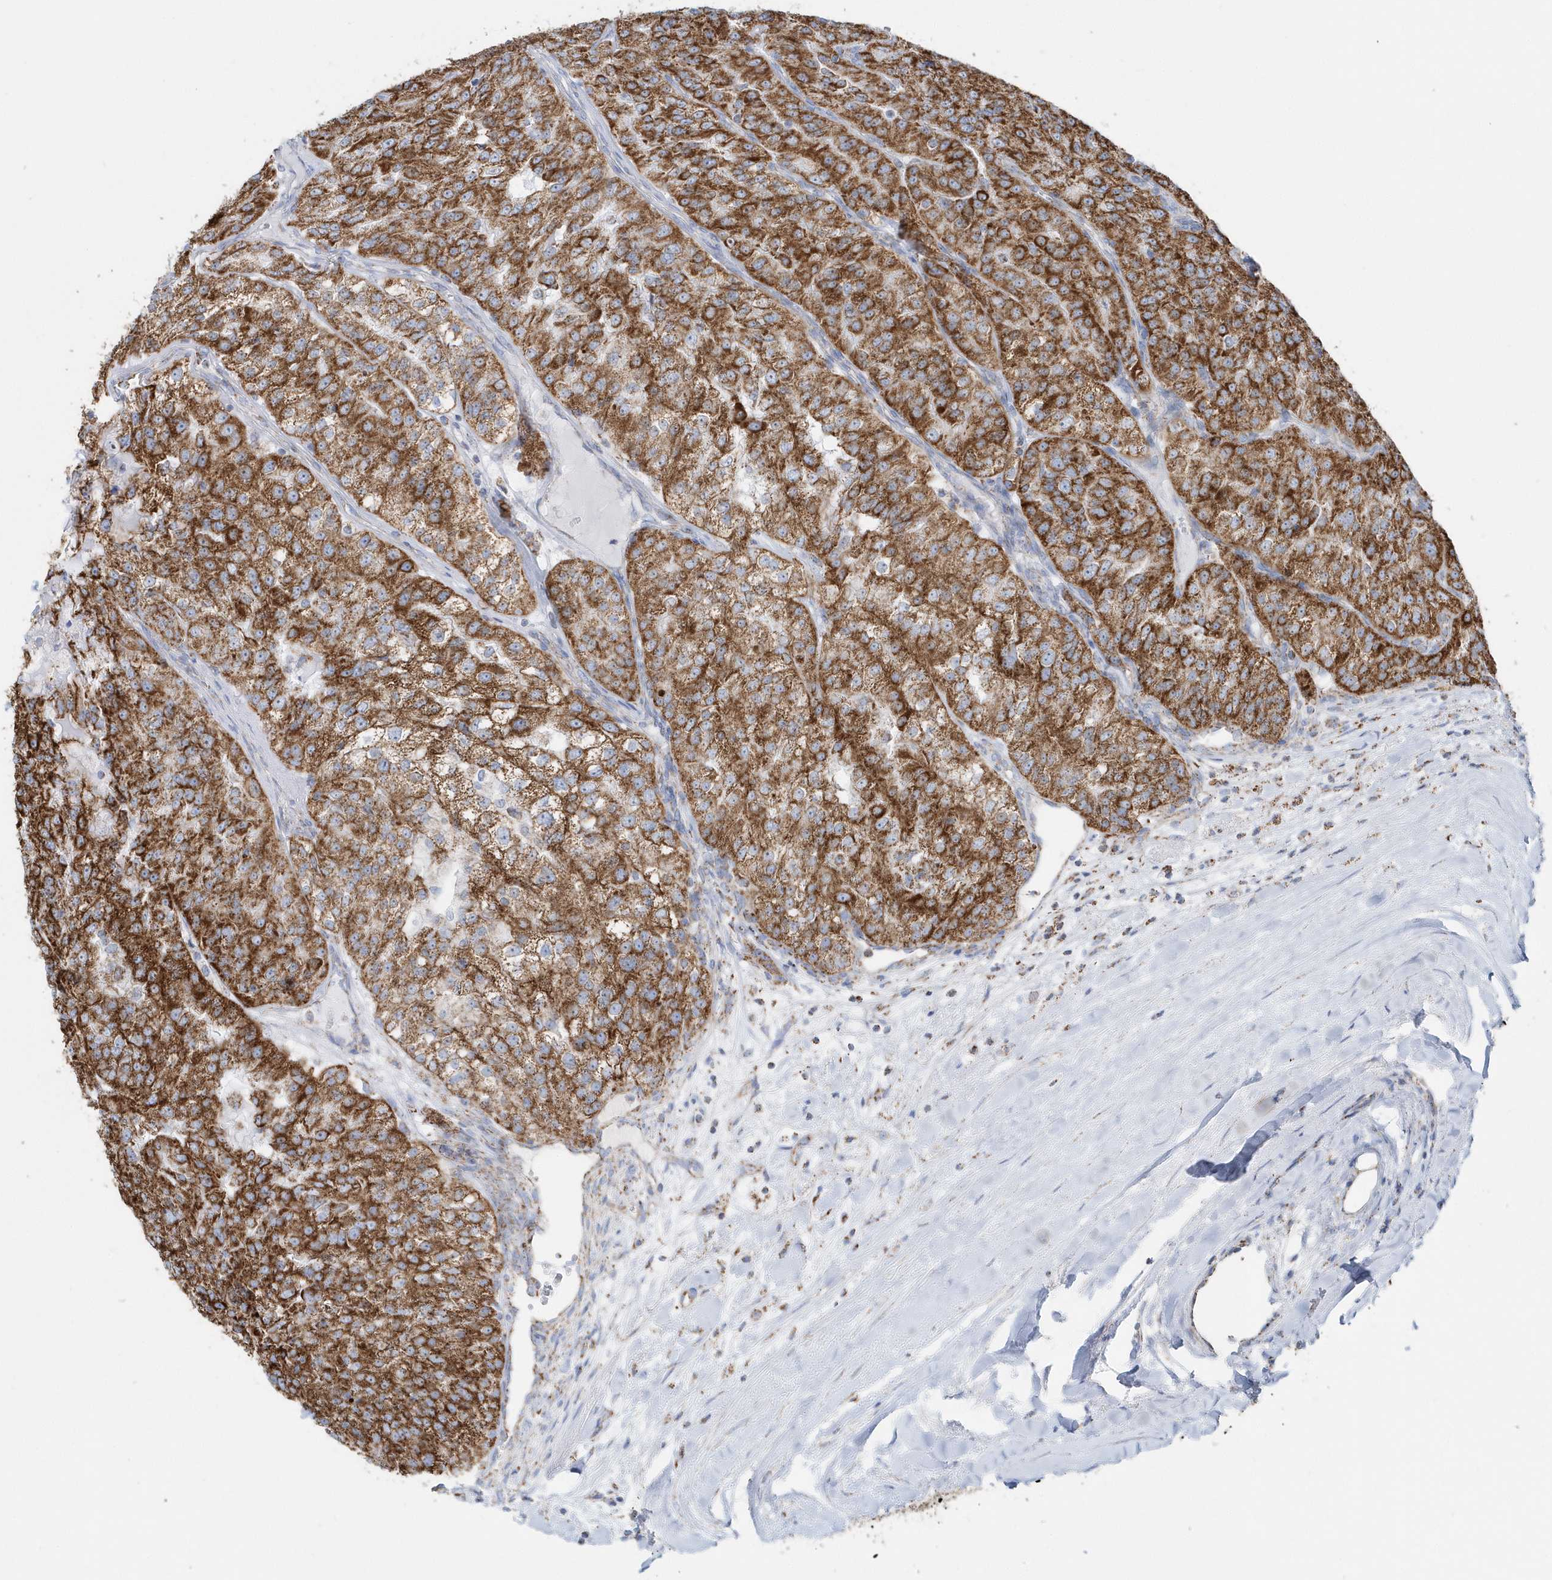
{"staining": {"intensity": "strong", "quantity": ">75%", "location": "cytoplasmic/membranous"}, "tissue": "renal cancer", "cell_type": "Tumor cells", "image_type": "cancer", "snomed": [{"axis": "morphology", "description": "Adenocarcinoma, NOS"}, {"axis": "topography", "description": "Kidney"}], "caption": "IHC image of neoplastic tissue: human renal cancer stained using immunohistochemistry shows high levels of strong protein expression localized specifically in the cytoplasmic/membranous of tumor cells, appearing as a cytoplasmic/membranous brown color.", "gene": "TMCO6", "patient": {"sex": "female", "age": 63}}